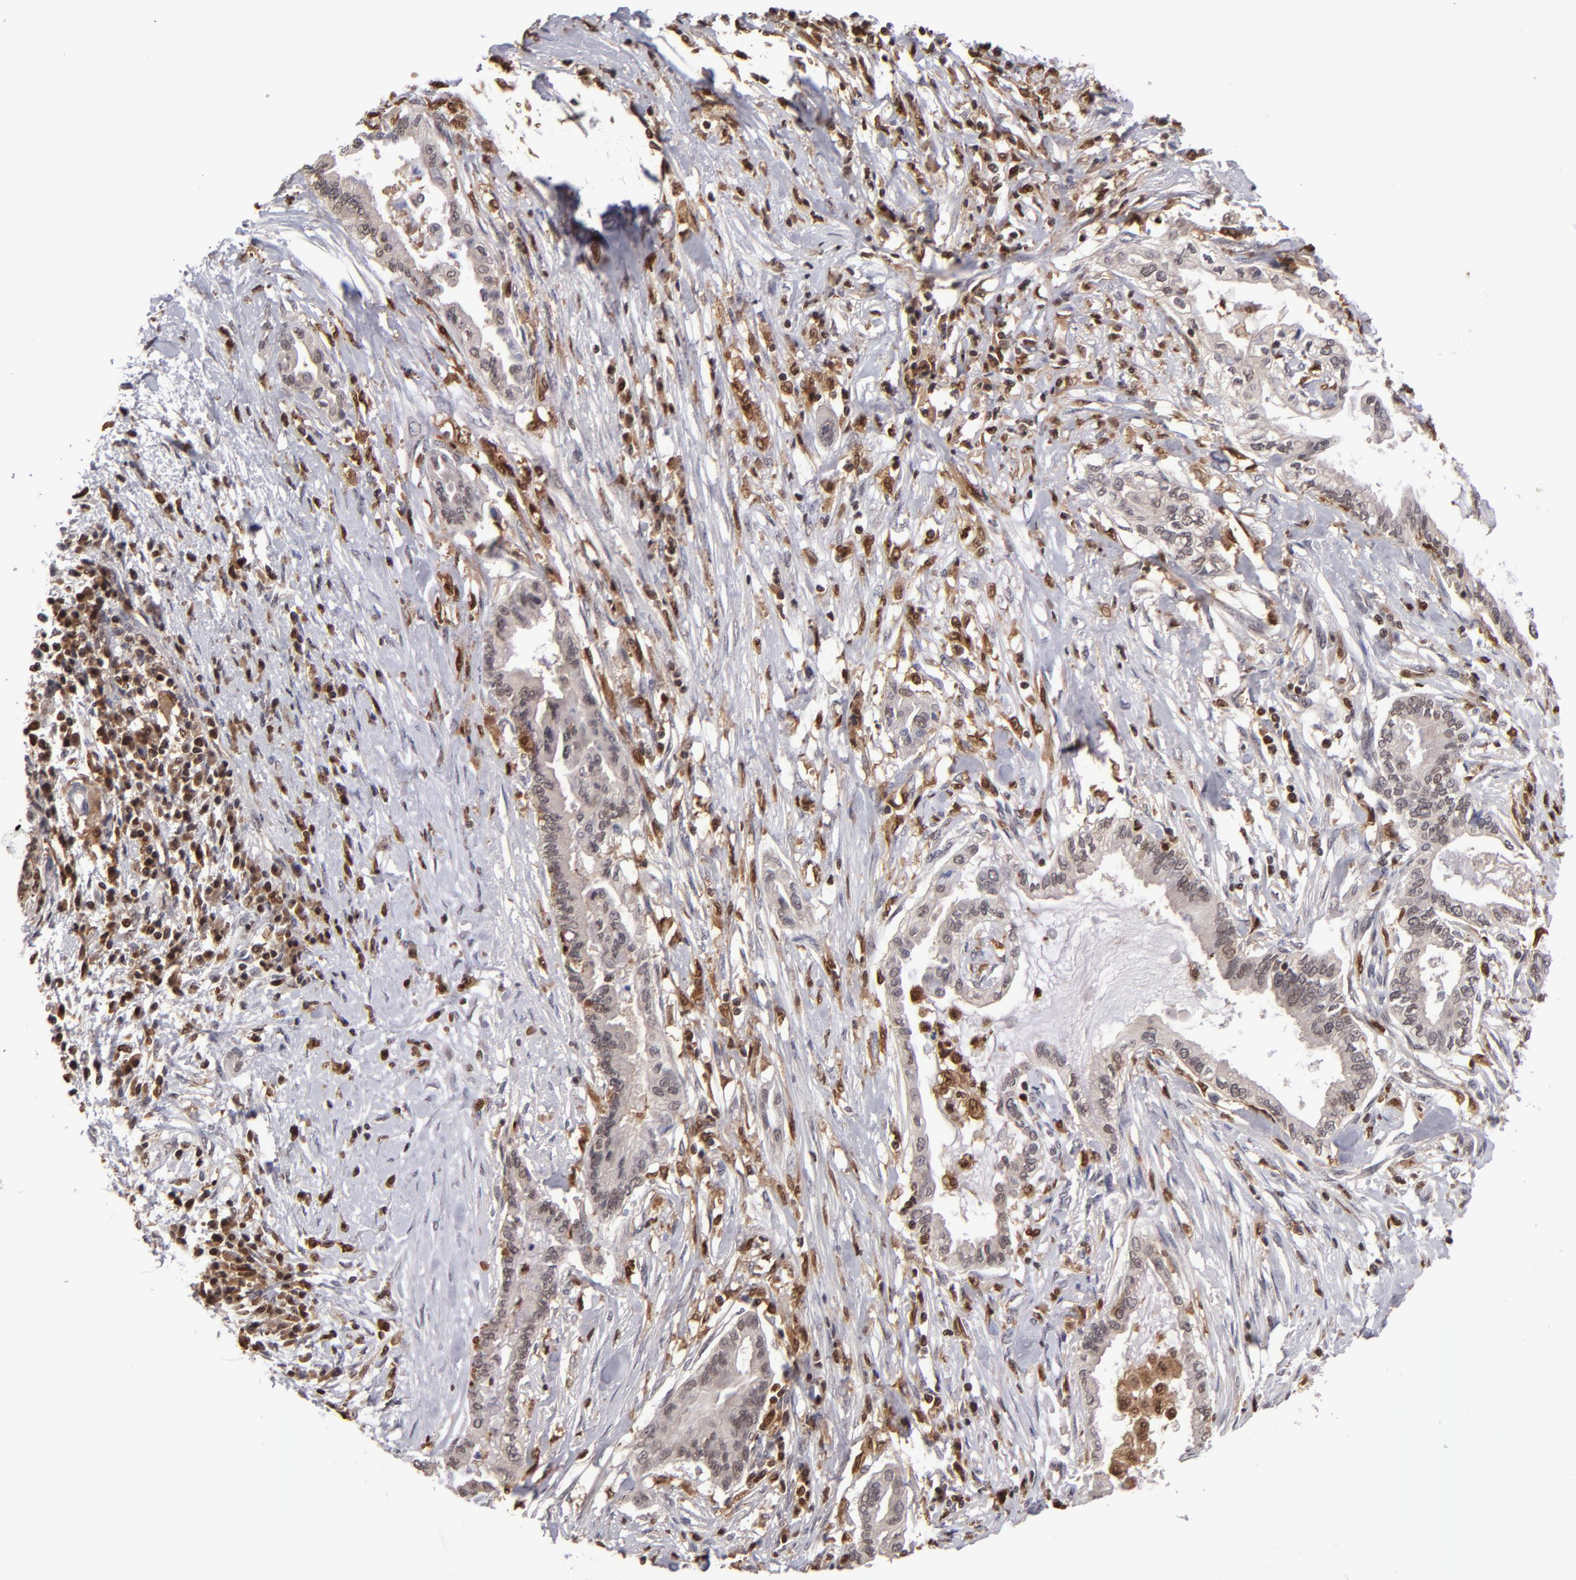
{"staining": {"intensity": "moderate", "quantity": ">75%", "location": "cytoplasmic/membranous,nuclear"}, "tissue": "pancreatic cancer", "cell_type": "Tumor cells", "image_type": "cancer", "snomed": [{"axis": "morphology", "description": "Adenocarcinoma, NOS"}, {"axis": "topography", "description": "Pancreas"}], "caption": "Adenocarcinoma (pancreatic) stained for a protein demonstrates moderate cytoplasmic/membranous and nuclear positivity in tumor cells.", "gene": "GRB2", "patient": {"sex": "female", "age": 64}}